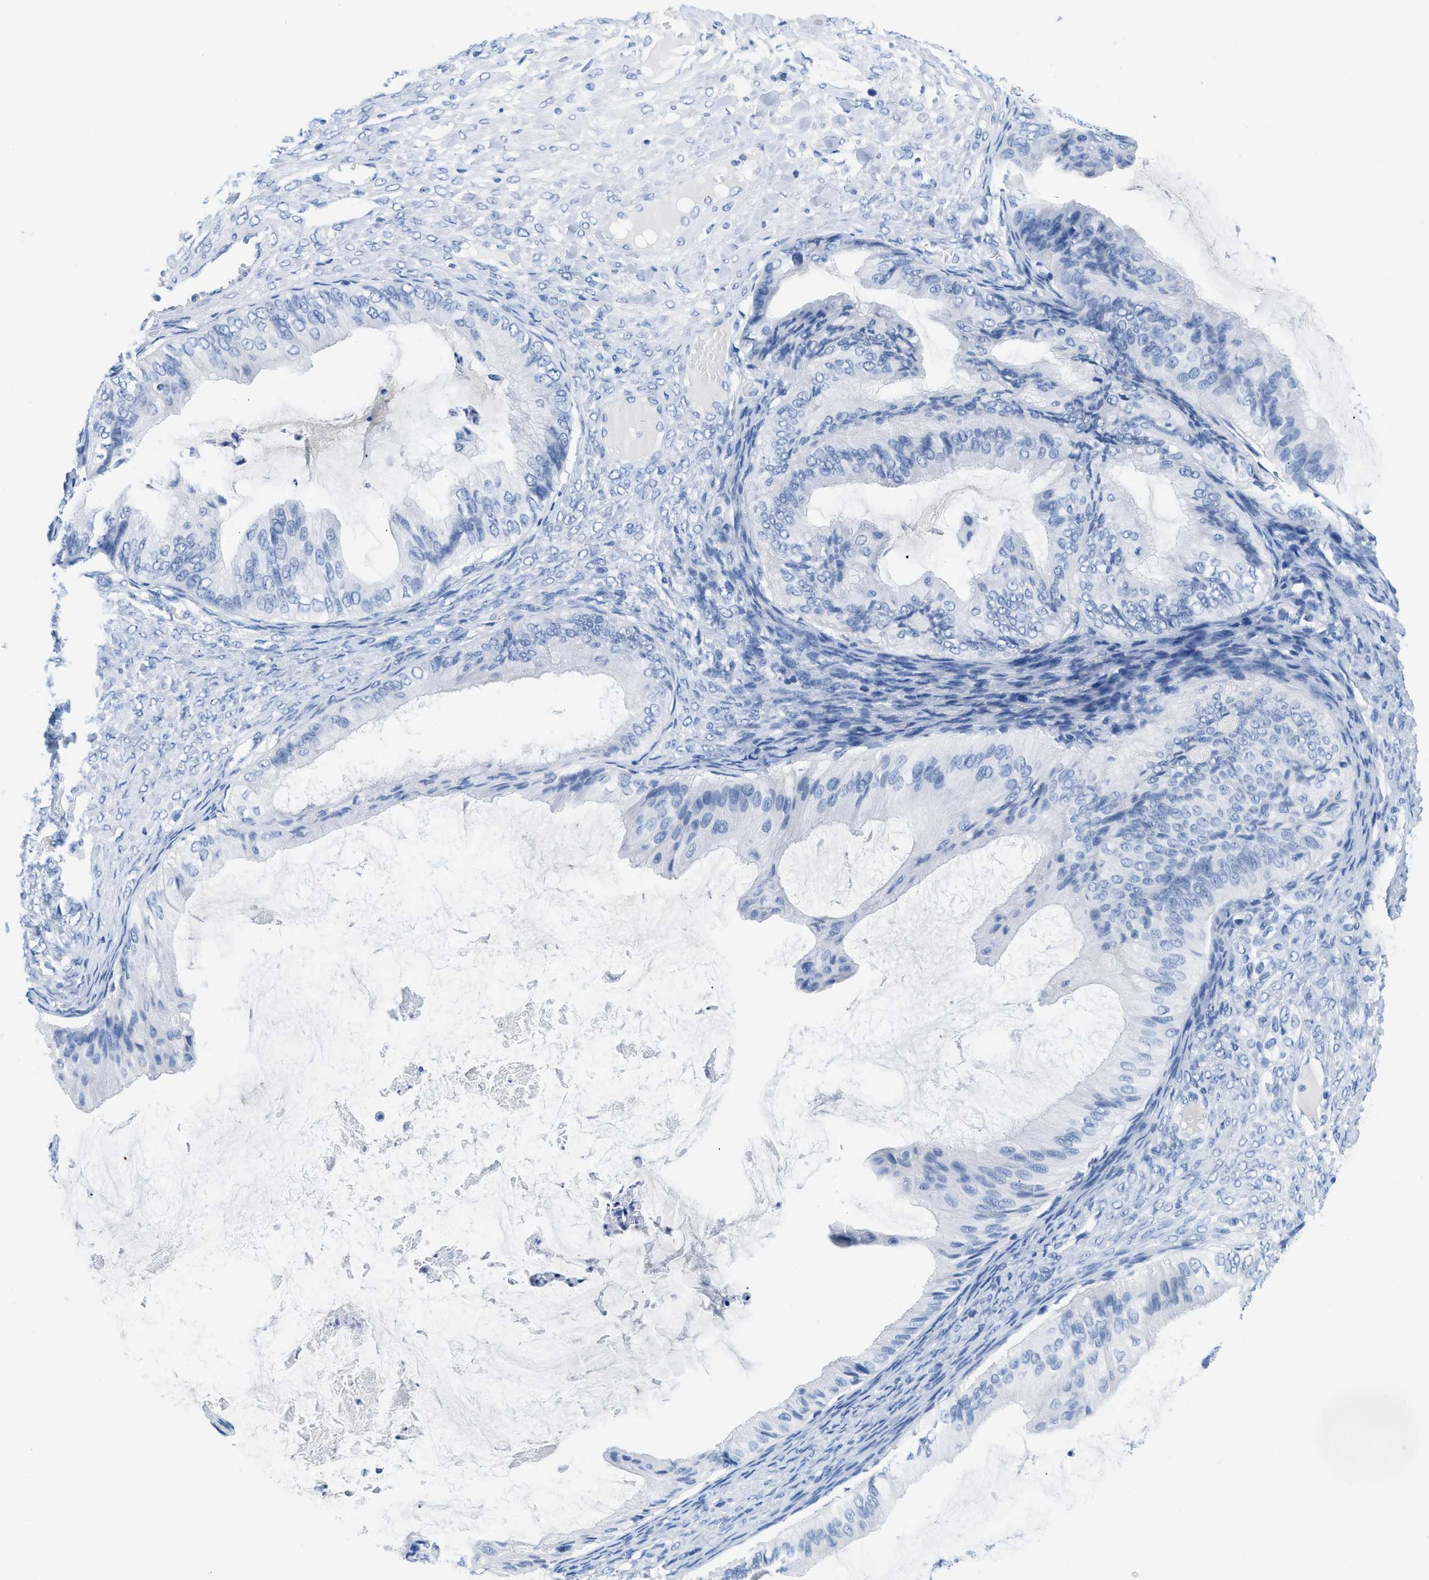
{"staining": {"intensity": "negative", "quantity": "none", "location": "none"}, "tissue": "ovarian cancer", "cell_type": "Tumor cells", "image_type": "cancer", "snomed": [{"axis": "morphology", "description": "Cystadenocarcinoma, mucinous, NOS"}, {"axis": "topography", "description": "Ovary"}], "caption": "High magnification brightfield microscopy of ovarian cancer stained with DAB (3,3'-diaminobenzidine) (brown) and counterstained with hematoxylin (blue): tumor cells show no significant expression.", "gene": "GSN", "patient": {"sex": "female", "age": 61}}